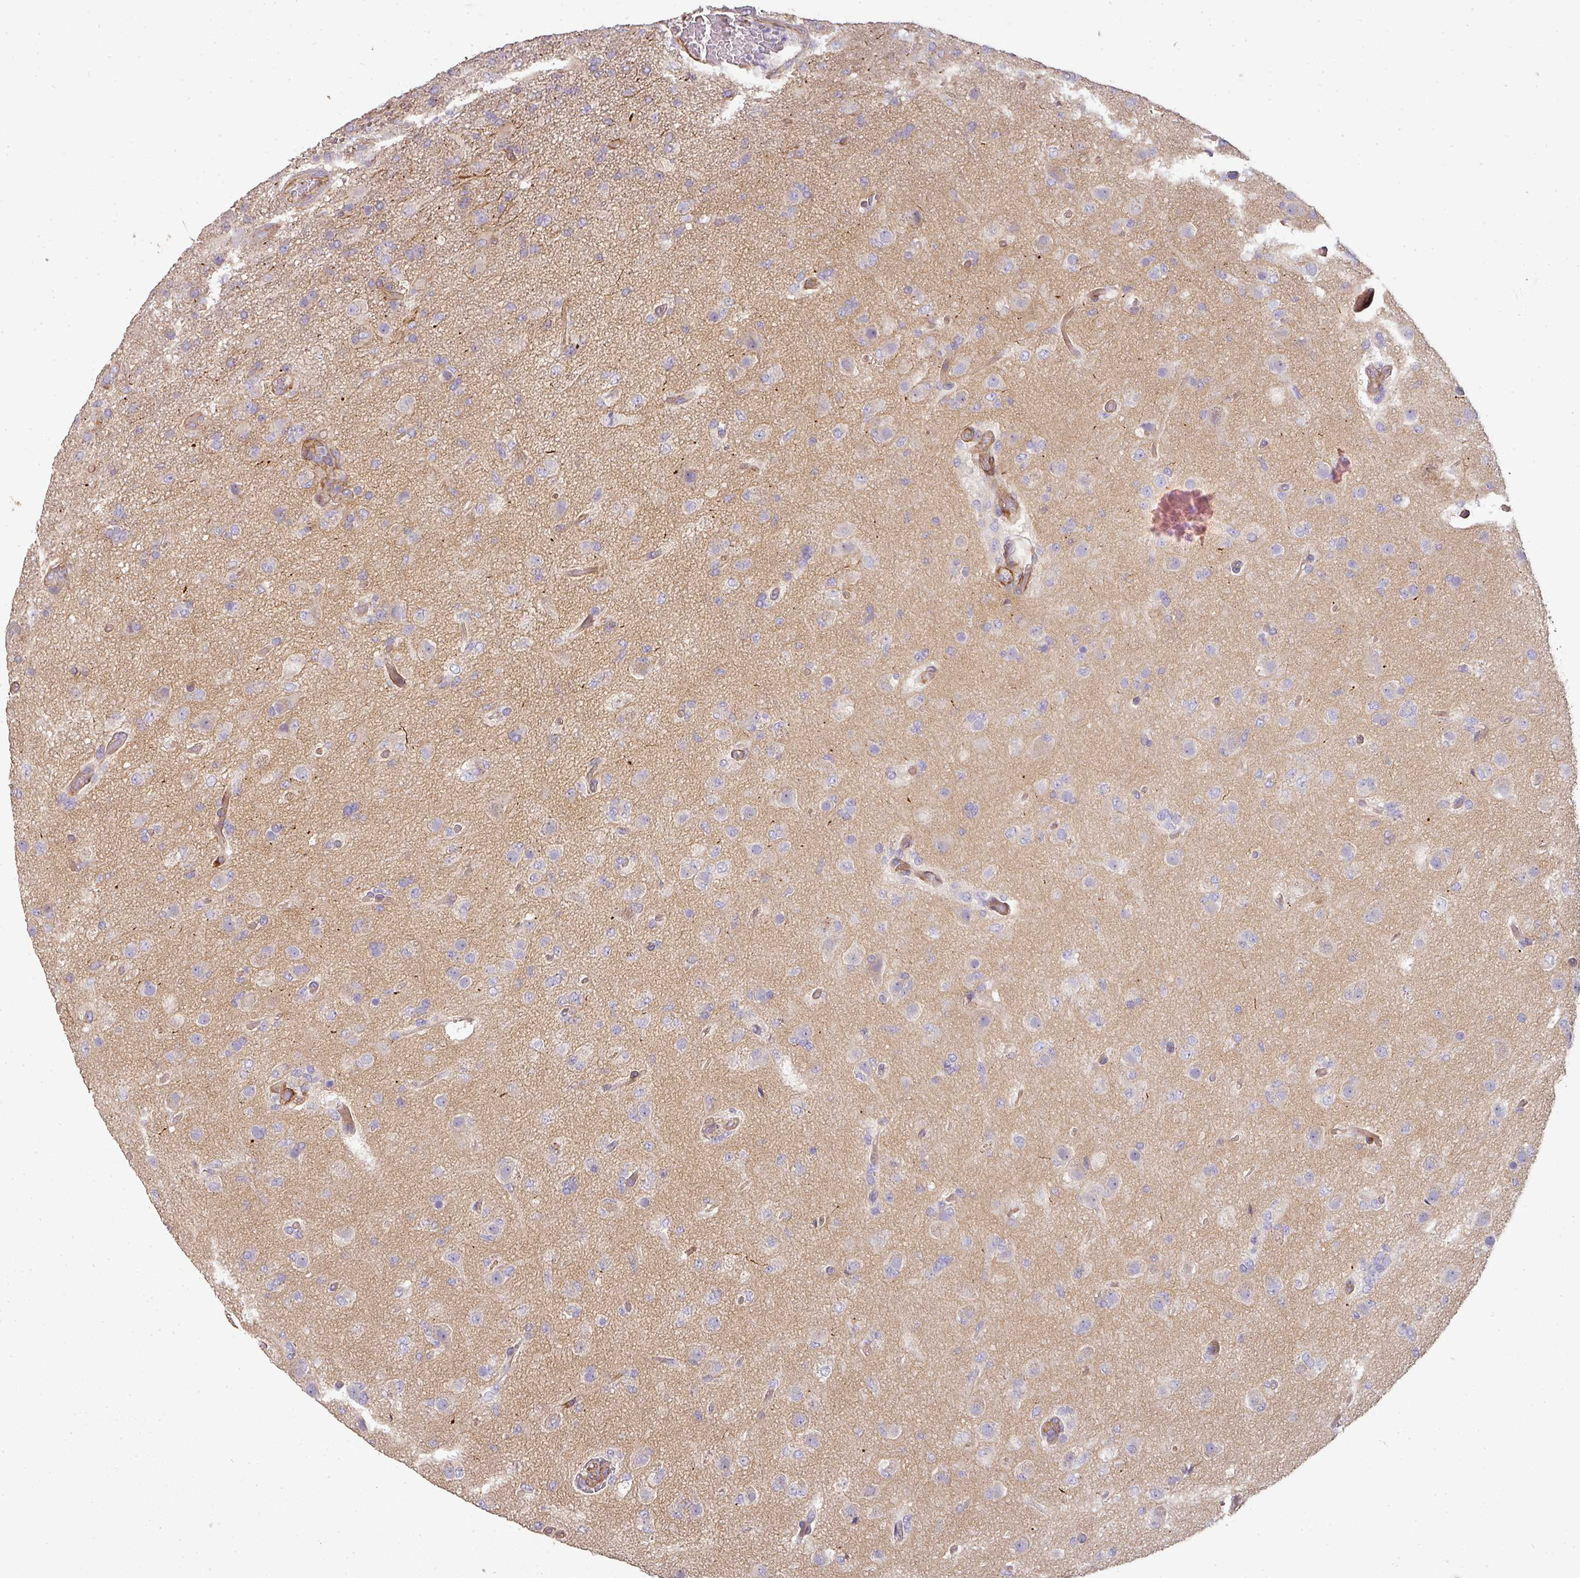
{"staining": {"intensity": "negative", "quantity": "none", "location": "none"}, "tissue": "glioma", "cell_type": "Tumor cells", "image_type": "cancer", "snomed": [{"axis": "morphology", "description": "Glioma, malignant, High grade"}, {"axis": "topography", "description": "Brain"}], "caption": "The photomicrograph reveals no significant positivity in tumor cells of high-grade glioma (malignant). Nuclei are stained in blue.", "gene": "PCDH1", "patient": {"sex": "female", "age": 74}}